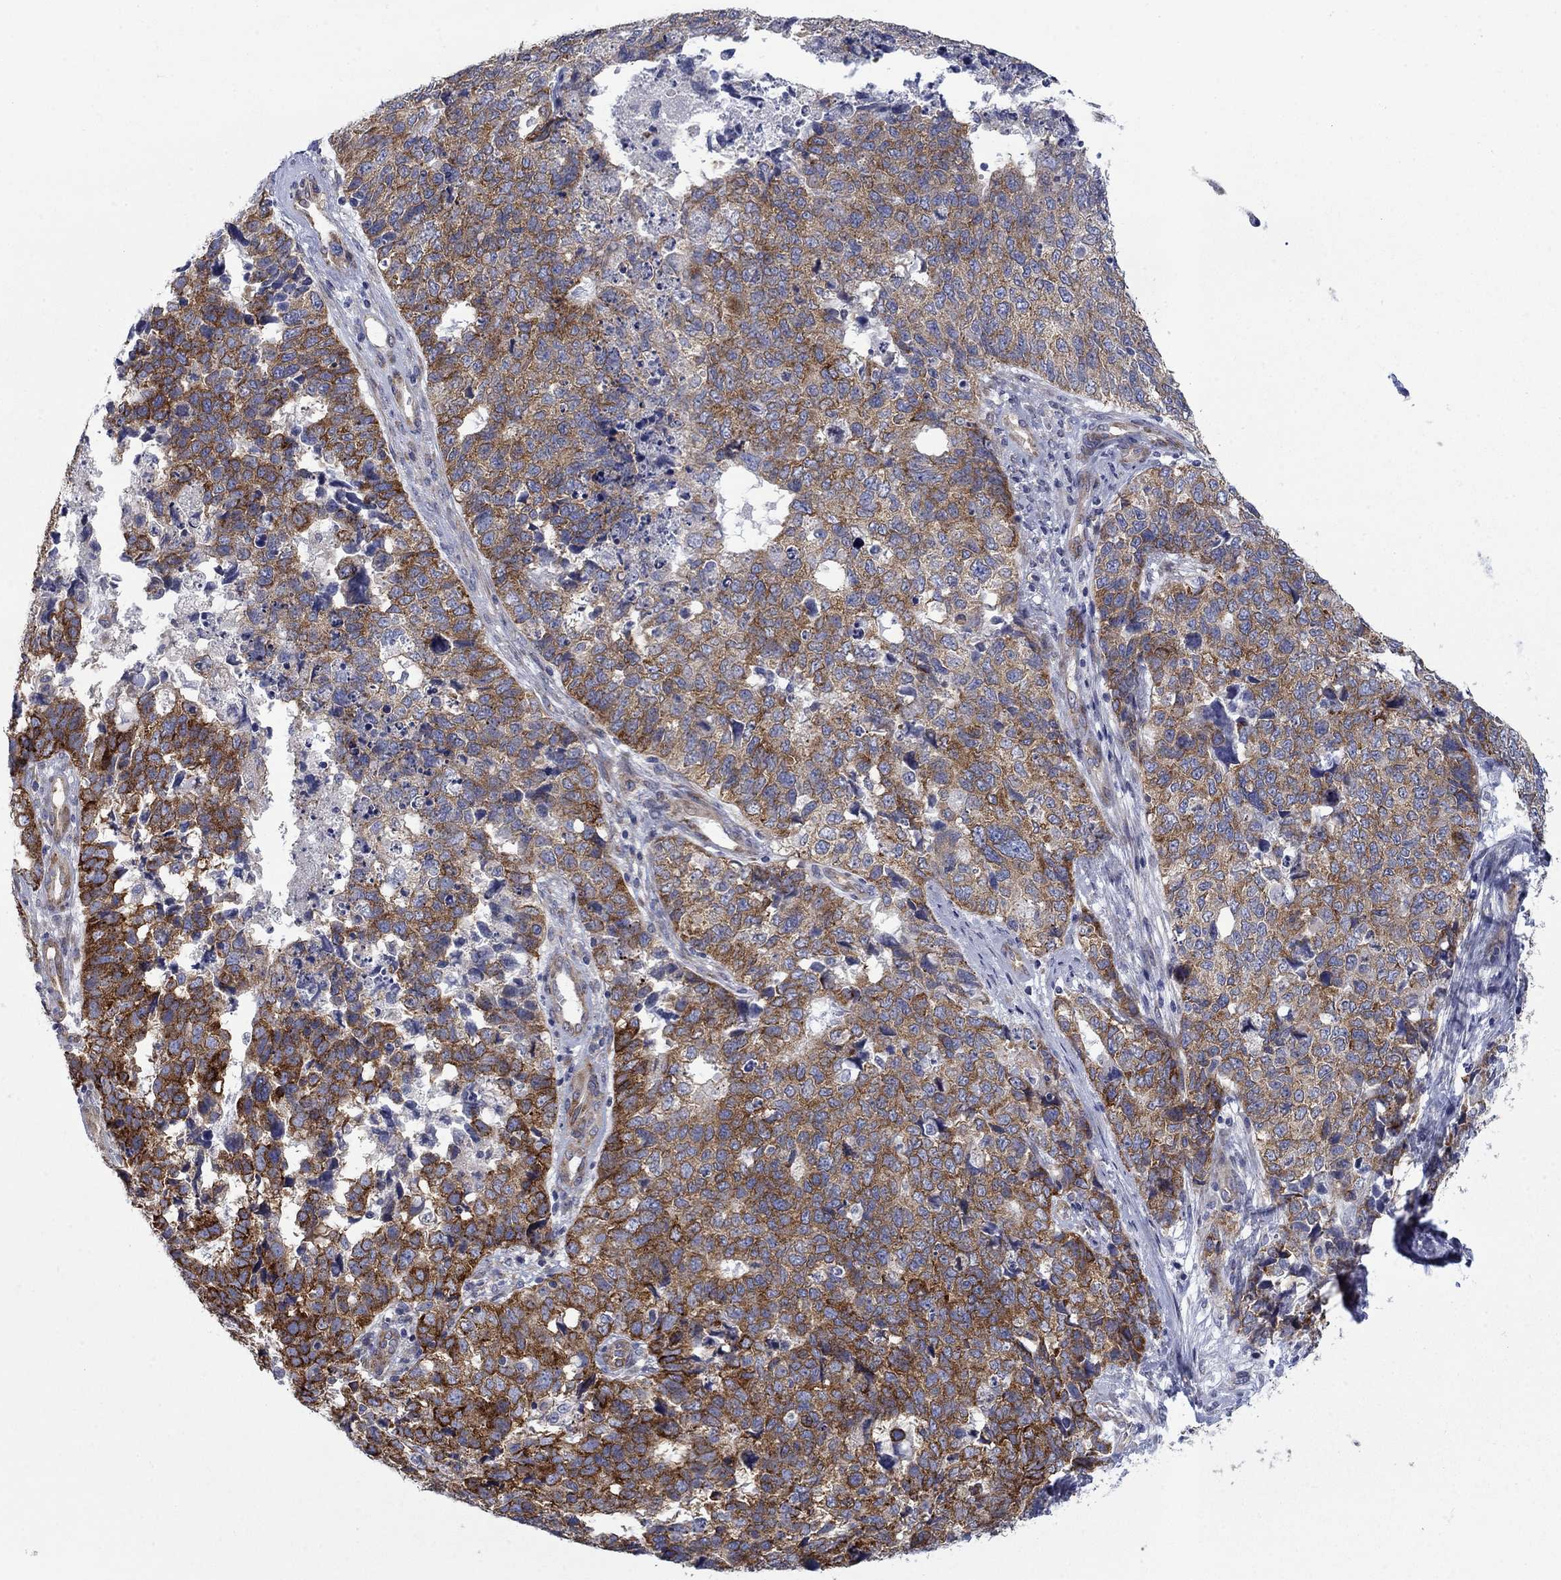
{"staining": {"intensity": "strong", "quantity": "25%-75%", "location": "cytoplasmic/membranous"}, "tissue": "cervical cancer", "cell_type": "Tumor cells", "image_type": "cancer", "snomed": [{"axis": "morphology", "description": "Squamous cell carcinoma, NOS"}, {"axis": "topography", "description": "Cervix"}], "caption": "Immunohistochemical staining of cervical cancer demonstrates high levels of strong cytoplasmic/membranous positivity in approximately 25%-75% of tumor cells.", "gene": "FXR1", "patient": {"sex": "female", "age": 63}}